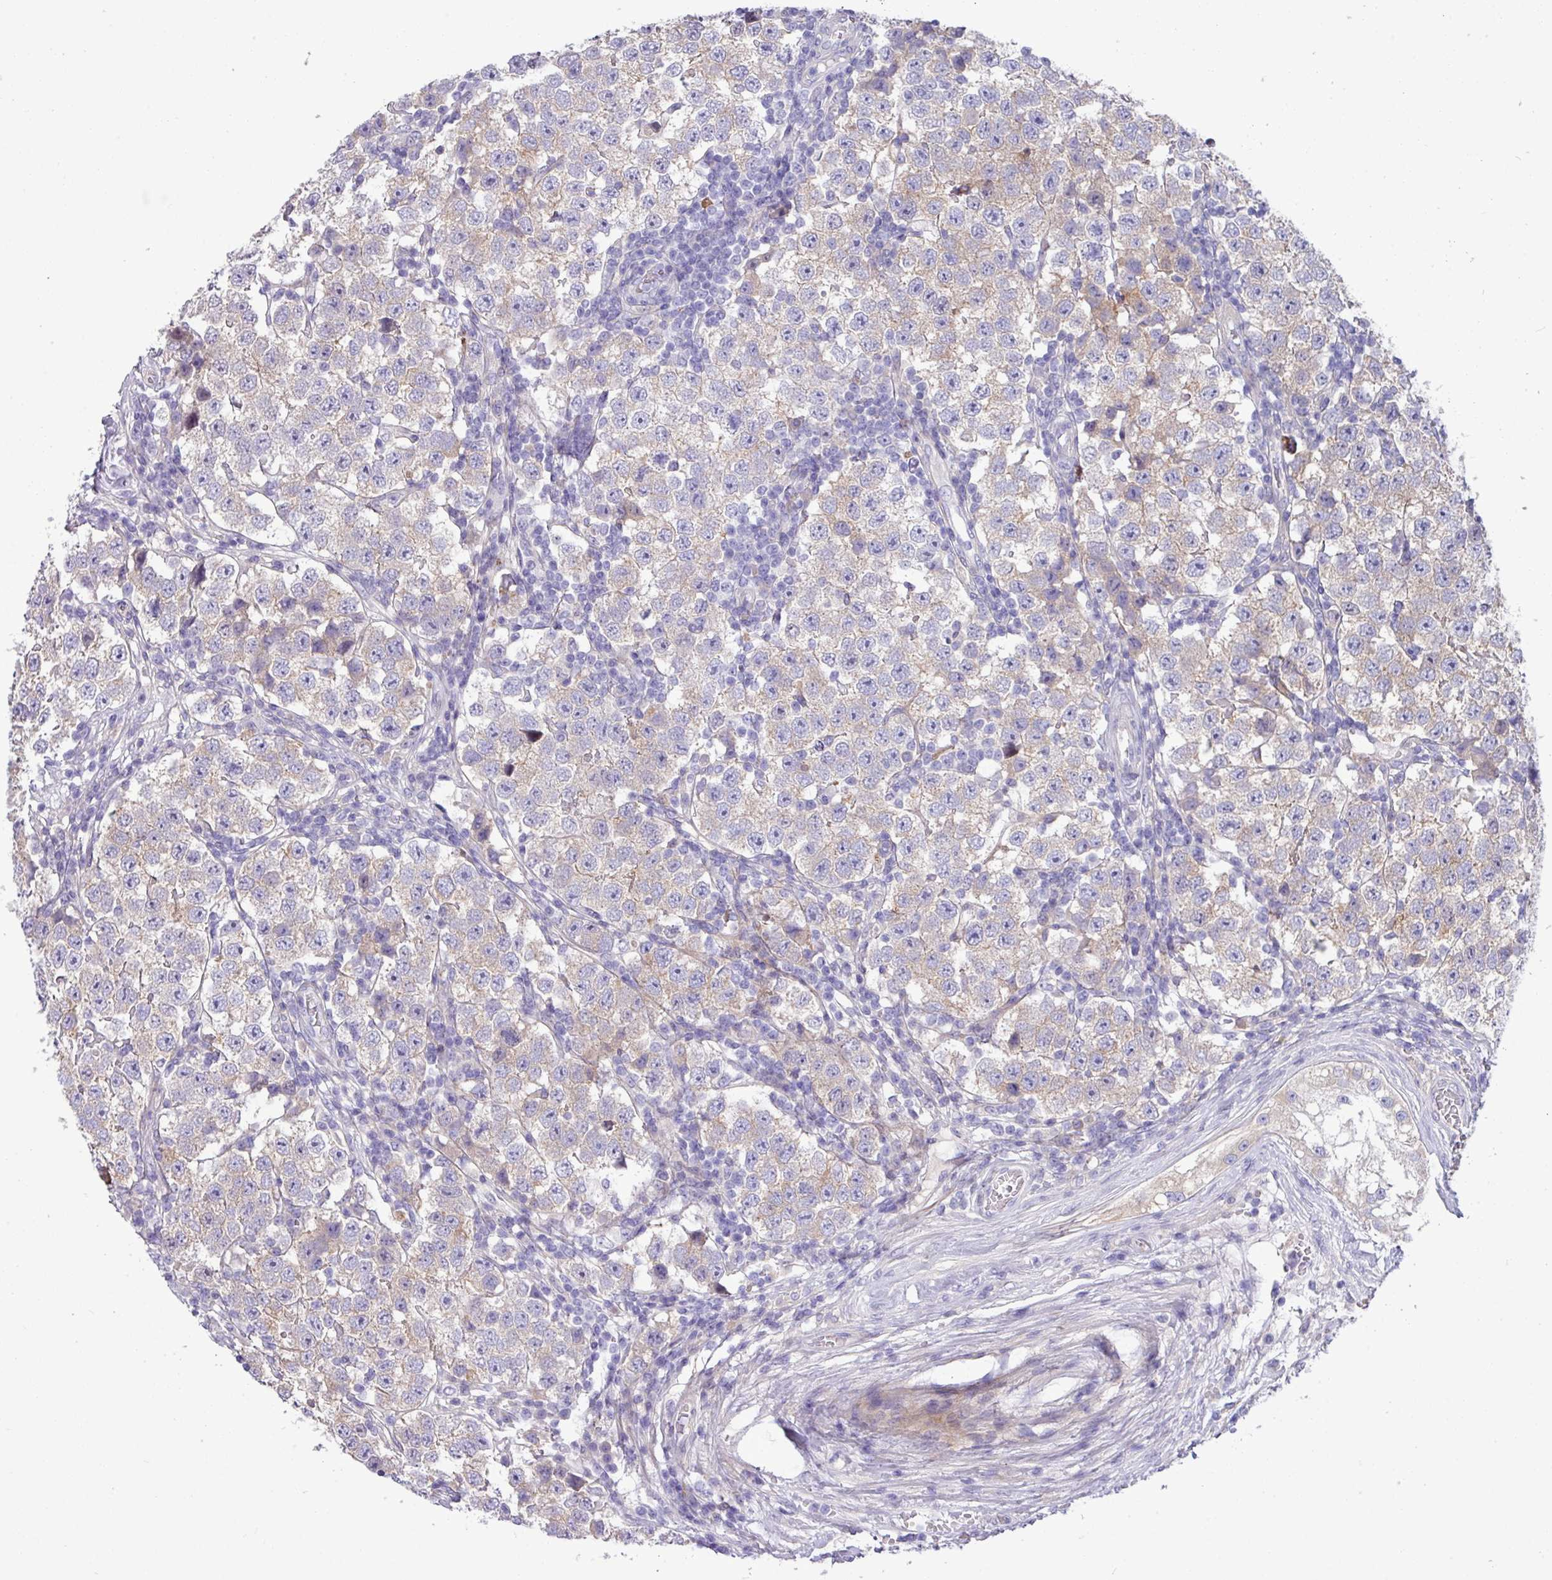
{"staining": {"intensity": "weak", "quantity": "<25%", "location": "cytoplasmic/membranous"}, "tissue": "testis cancer", "cell_type": "Tumor cells", "image_type": "cancer", "snomed": [{"axis": "morphology", "description": "Seminoma, NOS"}, {"axis": "topography", "description": "Testis"}], "caption": "This is an IHC micrograph of seminoma (testis). There is no staining in tumor cells.", "gene": "KIRREL3", "patient": {"sex": "male", "age": 34}}